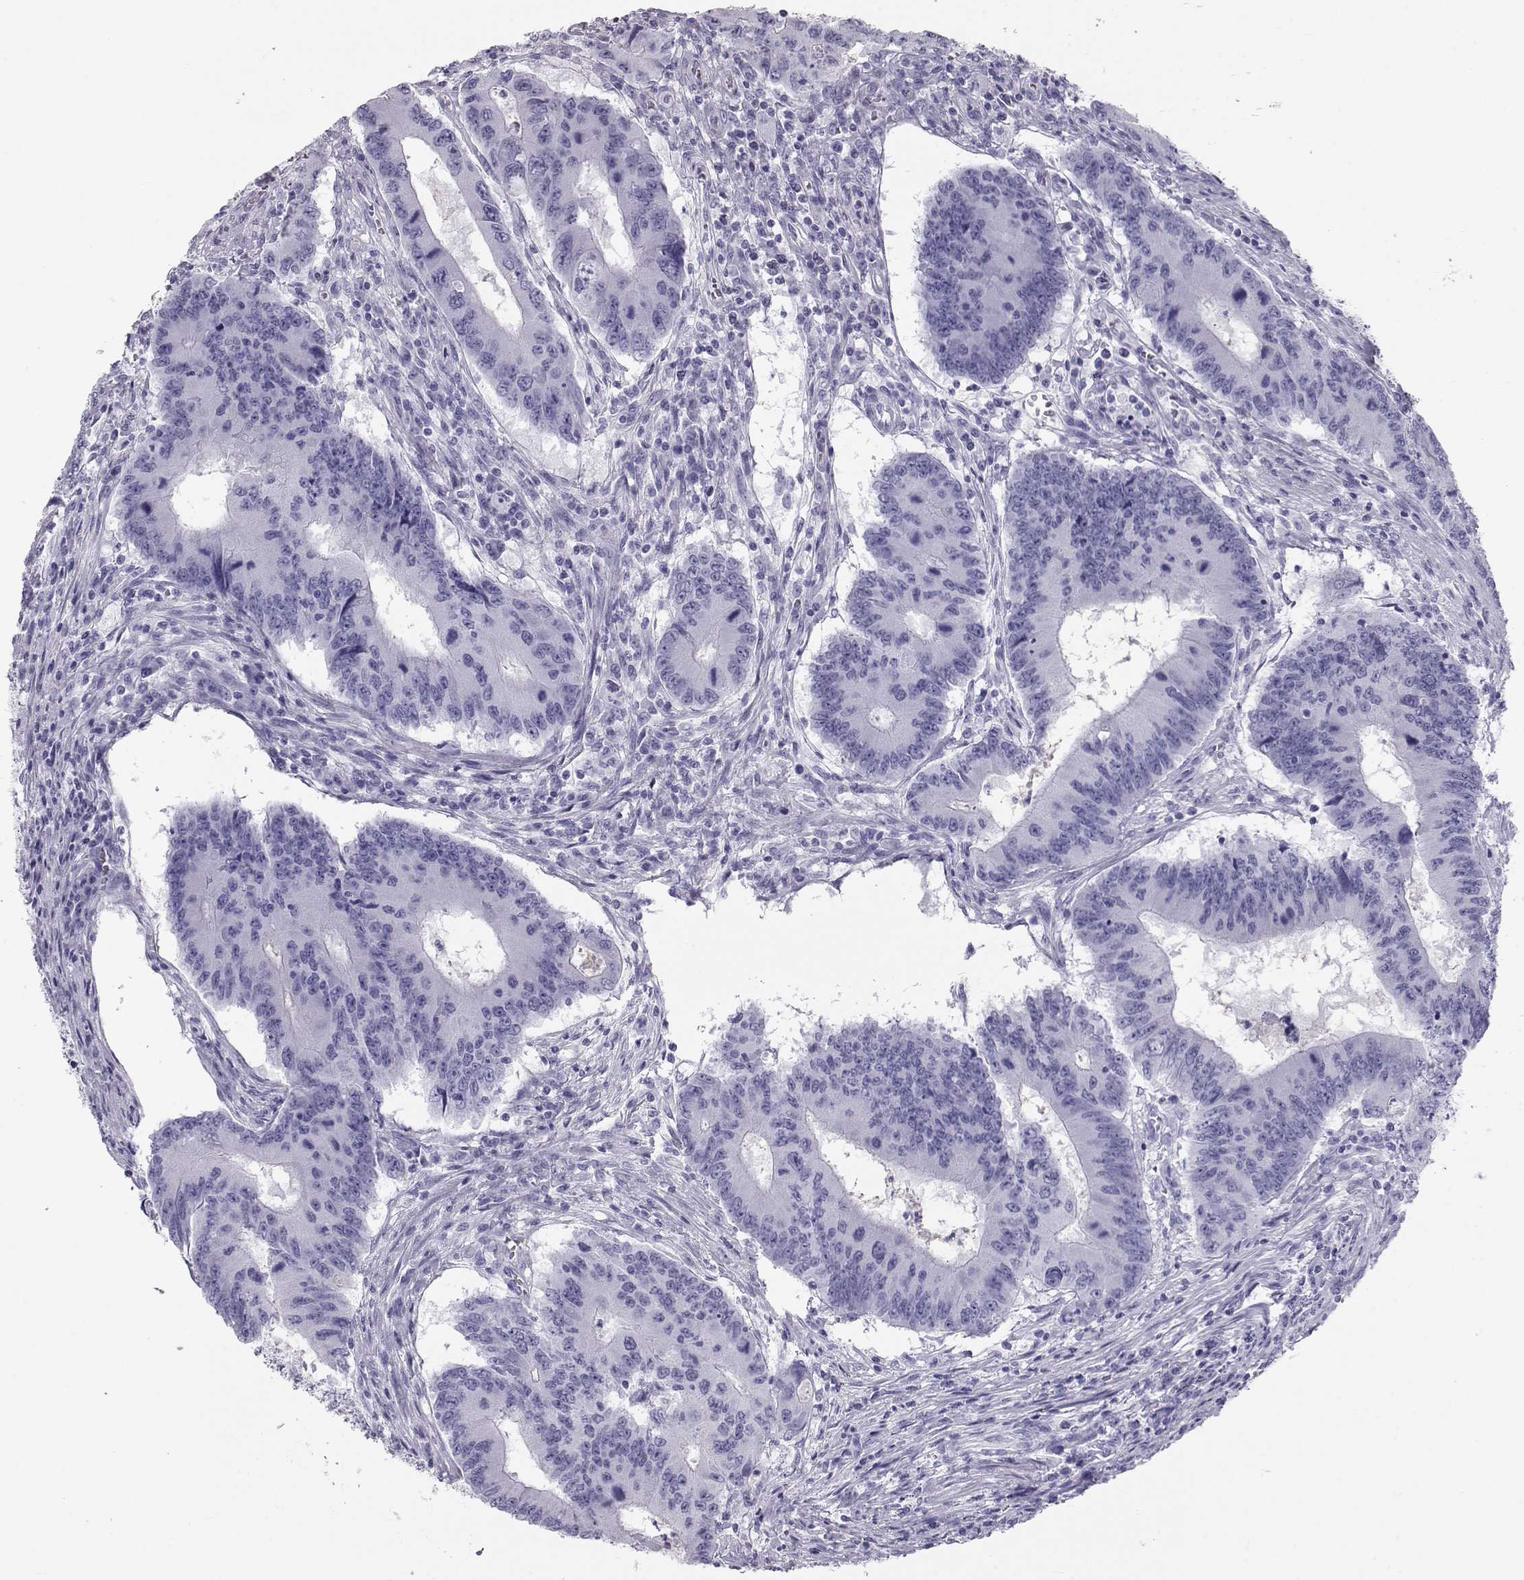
{"staining": {"intensity": "negative", "quantity": "none", "location": "none"}, "tissue": "colorectal cancer", "cell_type": "Tumor cells", "image_type": "cancer", "snomed": [{"axis": "morphology", "description": "Adenocarcinoma, NOS"}, {"axis": "topography", "description": "Colon"}], "caption": "Tumor cells show no significant staining in colorectal cancer. Brightfield microscopy of immunohistochemistry stained with DAB (3,3'-diaminobenzidine) (brown) and hematoxylin (blue), captured at high magnification.", "gene": "RD3", "patient": {"sex": "male", "age": 53}}